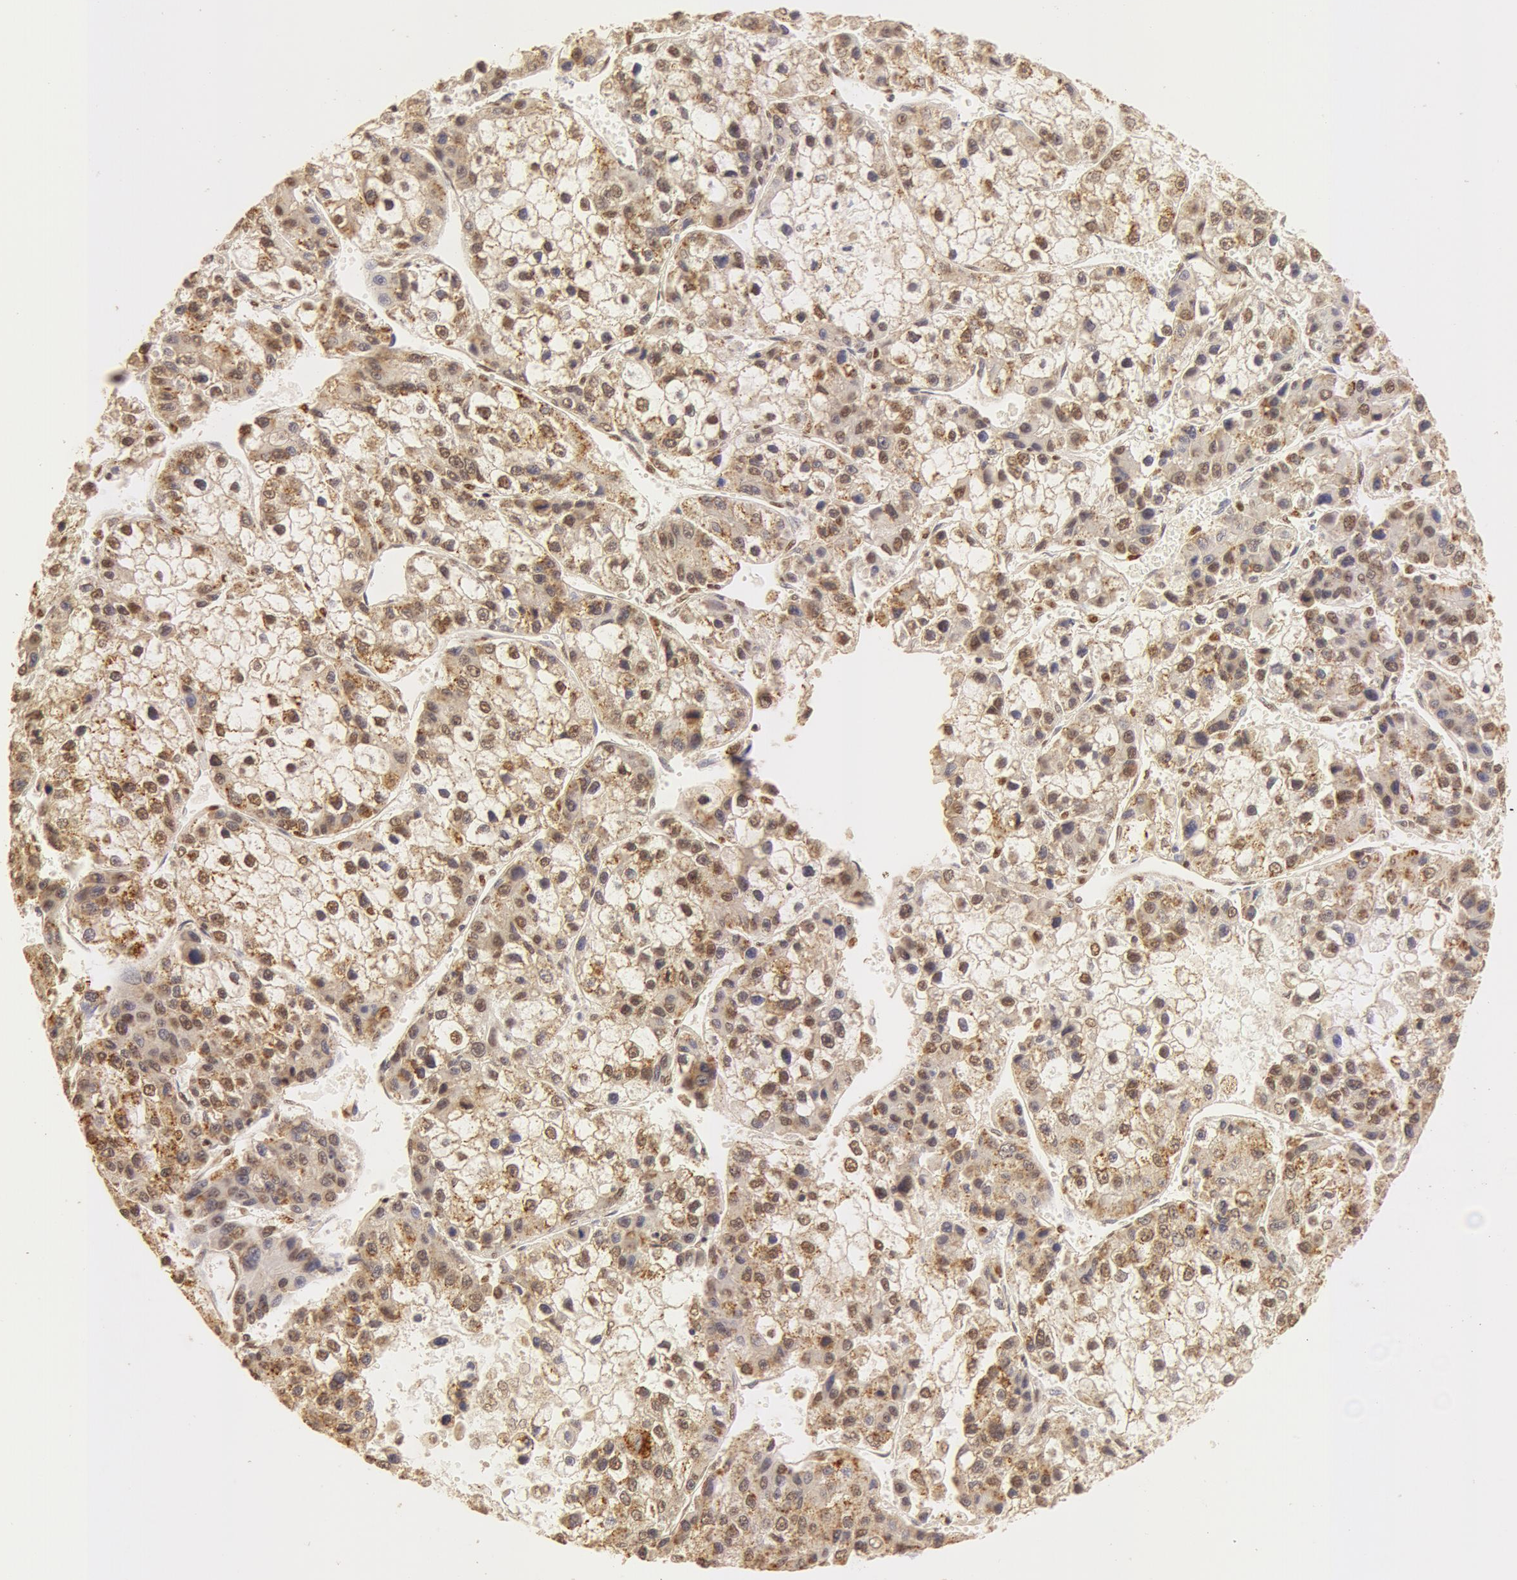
{"staining": {"intensity": "moderate", "quantity": ">75%", "location": "cytoplasmic/membranous,nuclear"}, "tissue": "liver cancer", "cell_type": "Tumor cells", "image_type": "cancer", "snomed": [{"axis": "morphology", "description": "Carcinoma, Hepatocellular, NOS"}, {"axis": "topography", "description": "Liver"}], "caption": "The photomicrograph demonstrates a brown stain indicating the presence of a protein in the cytoplasmic/membranous and nuclear of tumor cells in liver cancer. (DAB = brown stain, brightfield microscopy at high magnification).", "gene": "SNRNP70", "patient": {"sex": "female", "age": 66}}